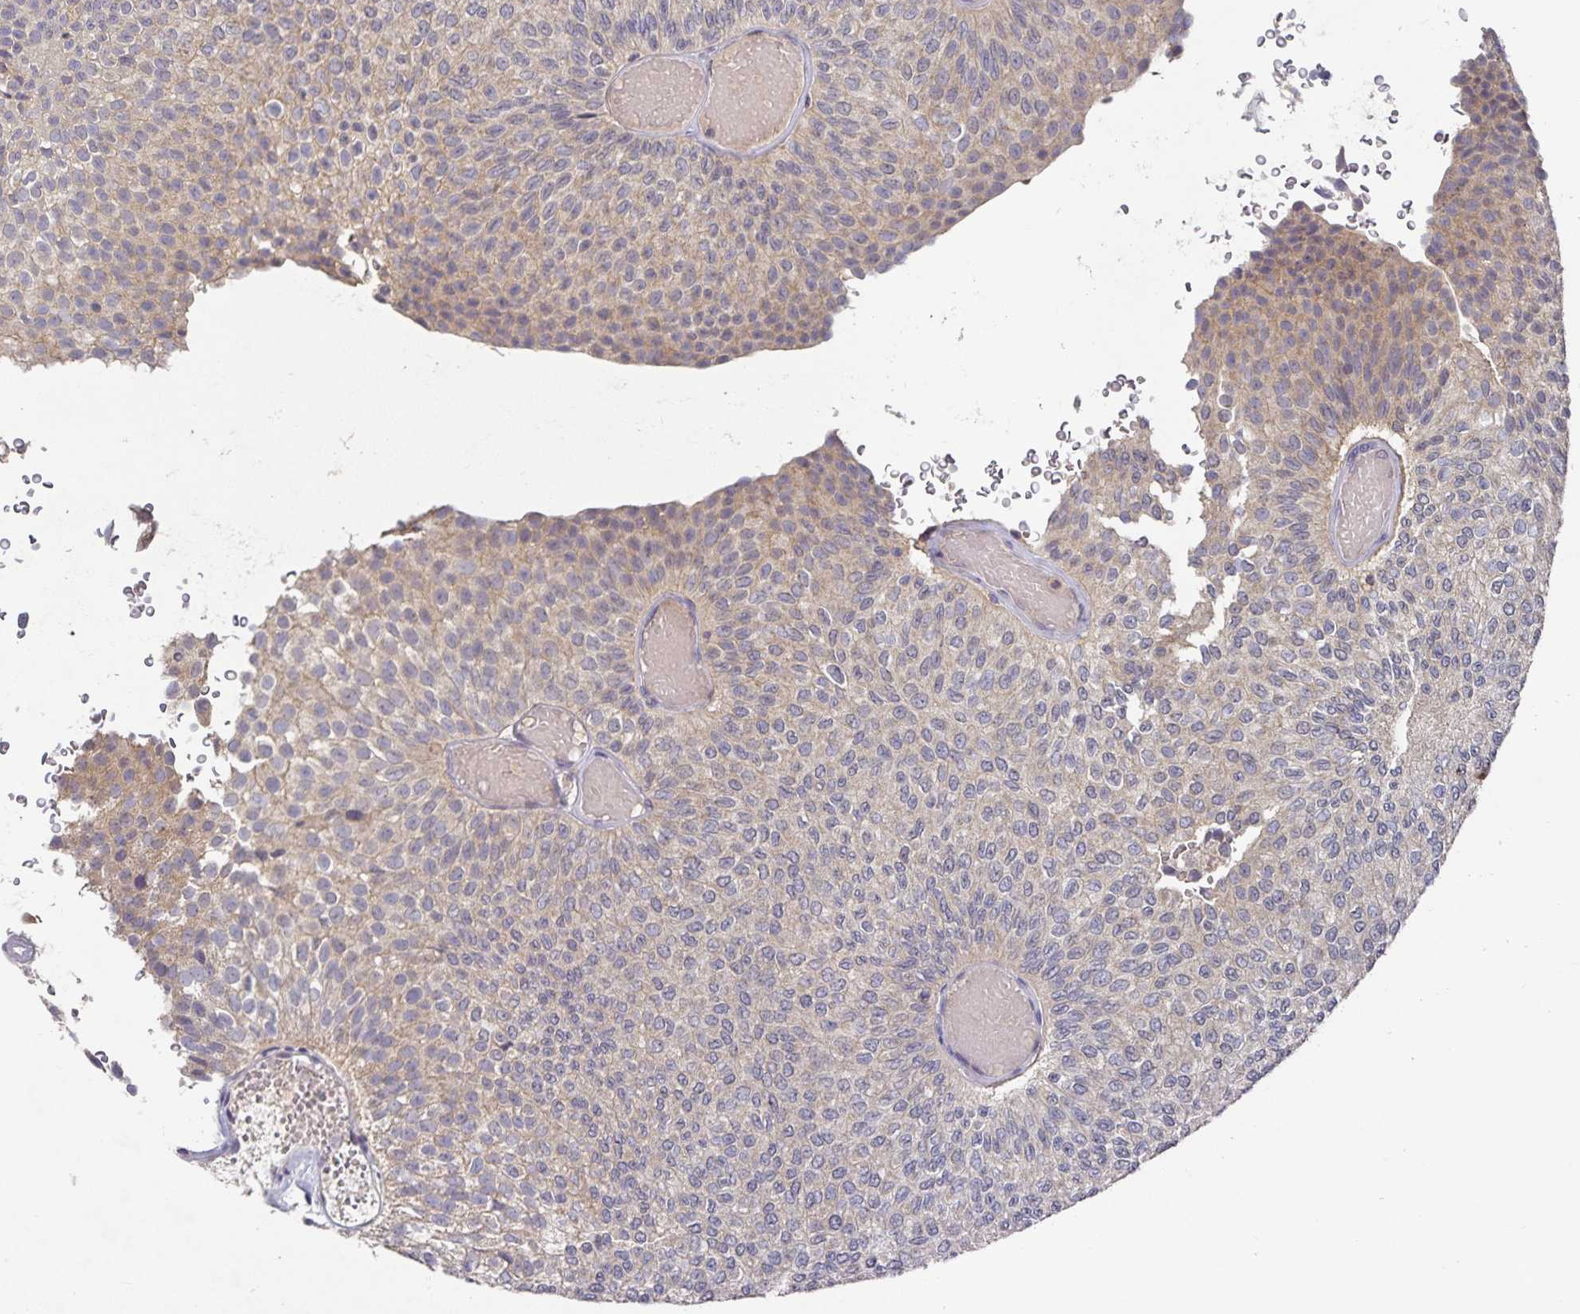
{"staining": {"intensity": "weak", "quantity": "<25%", "location": "cytoplasmic/membranous"}, "tissue": "urothelial cancer", "cell_type": "Tumor cells", "image_type": "cancer", "snomed": [{"axis": "morphology", "description": "Urothelial carcinoma, Low grade"}, {"axis": "topography", "description": "Urinary bladder"}], "caption": "High power microscopy histopathology image of an immunohistochemistry micrograph of urothelial cancer, revealing no significant positivity in tumor cells.", "gene": "HEPN1", "patient": {"sex": "male", "age": 78}}